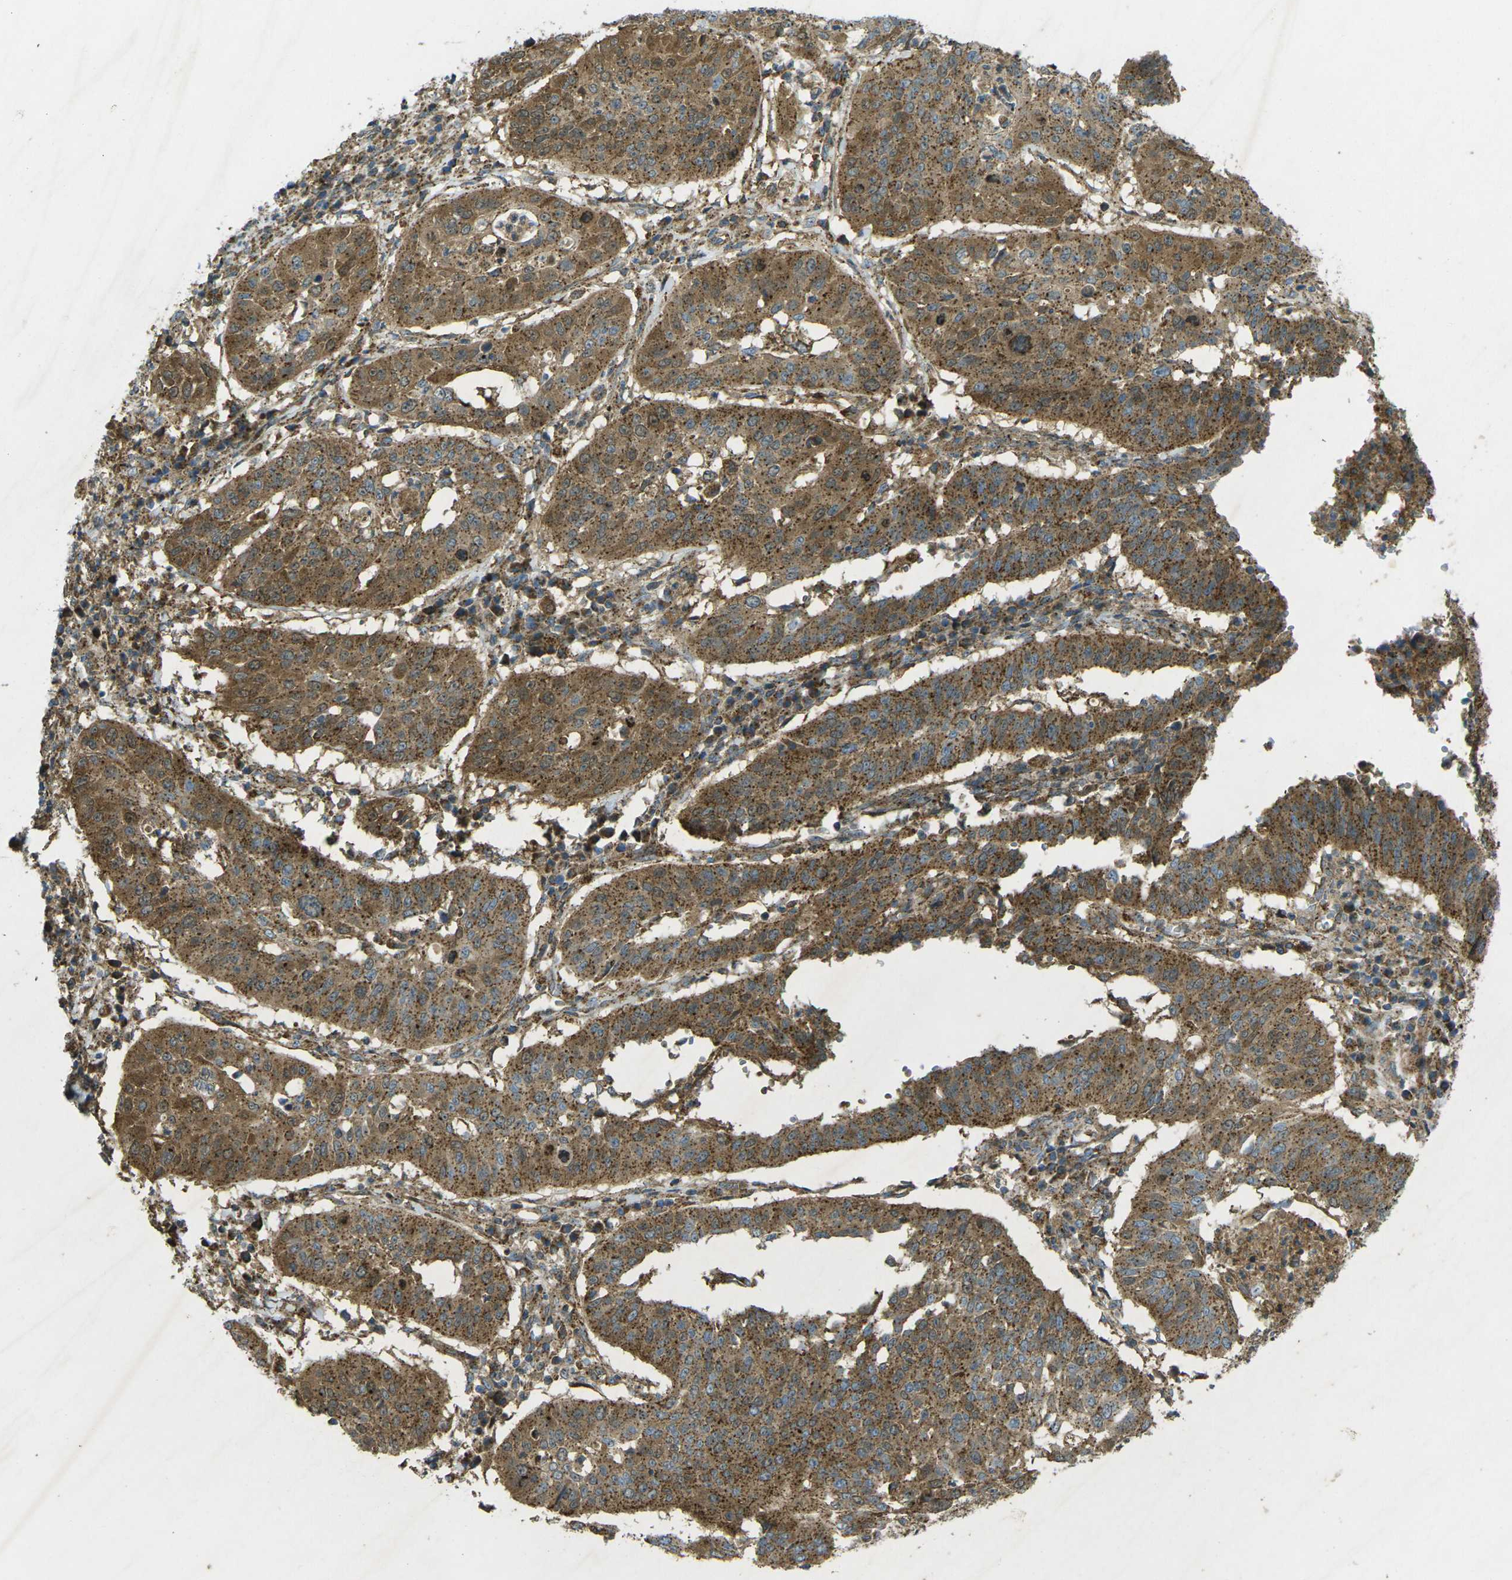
{"staining": {"intensity": "moderate", "quantity": ">75%", "location": "cytoplasmic/membranous"}, "tissue": "cervical cancer", "cell_type": "Tumor cells", "image_type": "cancer", "snomed": [{"axis": "morphology", "description": "Normal tissue, NOS"}, {"axis": "morphology", "description": "Squamous cell carcinoma, NOS"}, {"axis": "topography", "description": "Cervix"}], "caption": "Moderate cytoplasmic/membranous expression for a protein is appreciated in about >75% of tumor cells of cervical cancer (squamous cell carcinoma) using immunohistochemistry.", "gene": "CHMP3", "patient": {"sex": "female", "age": 39}}